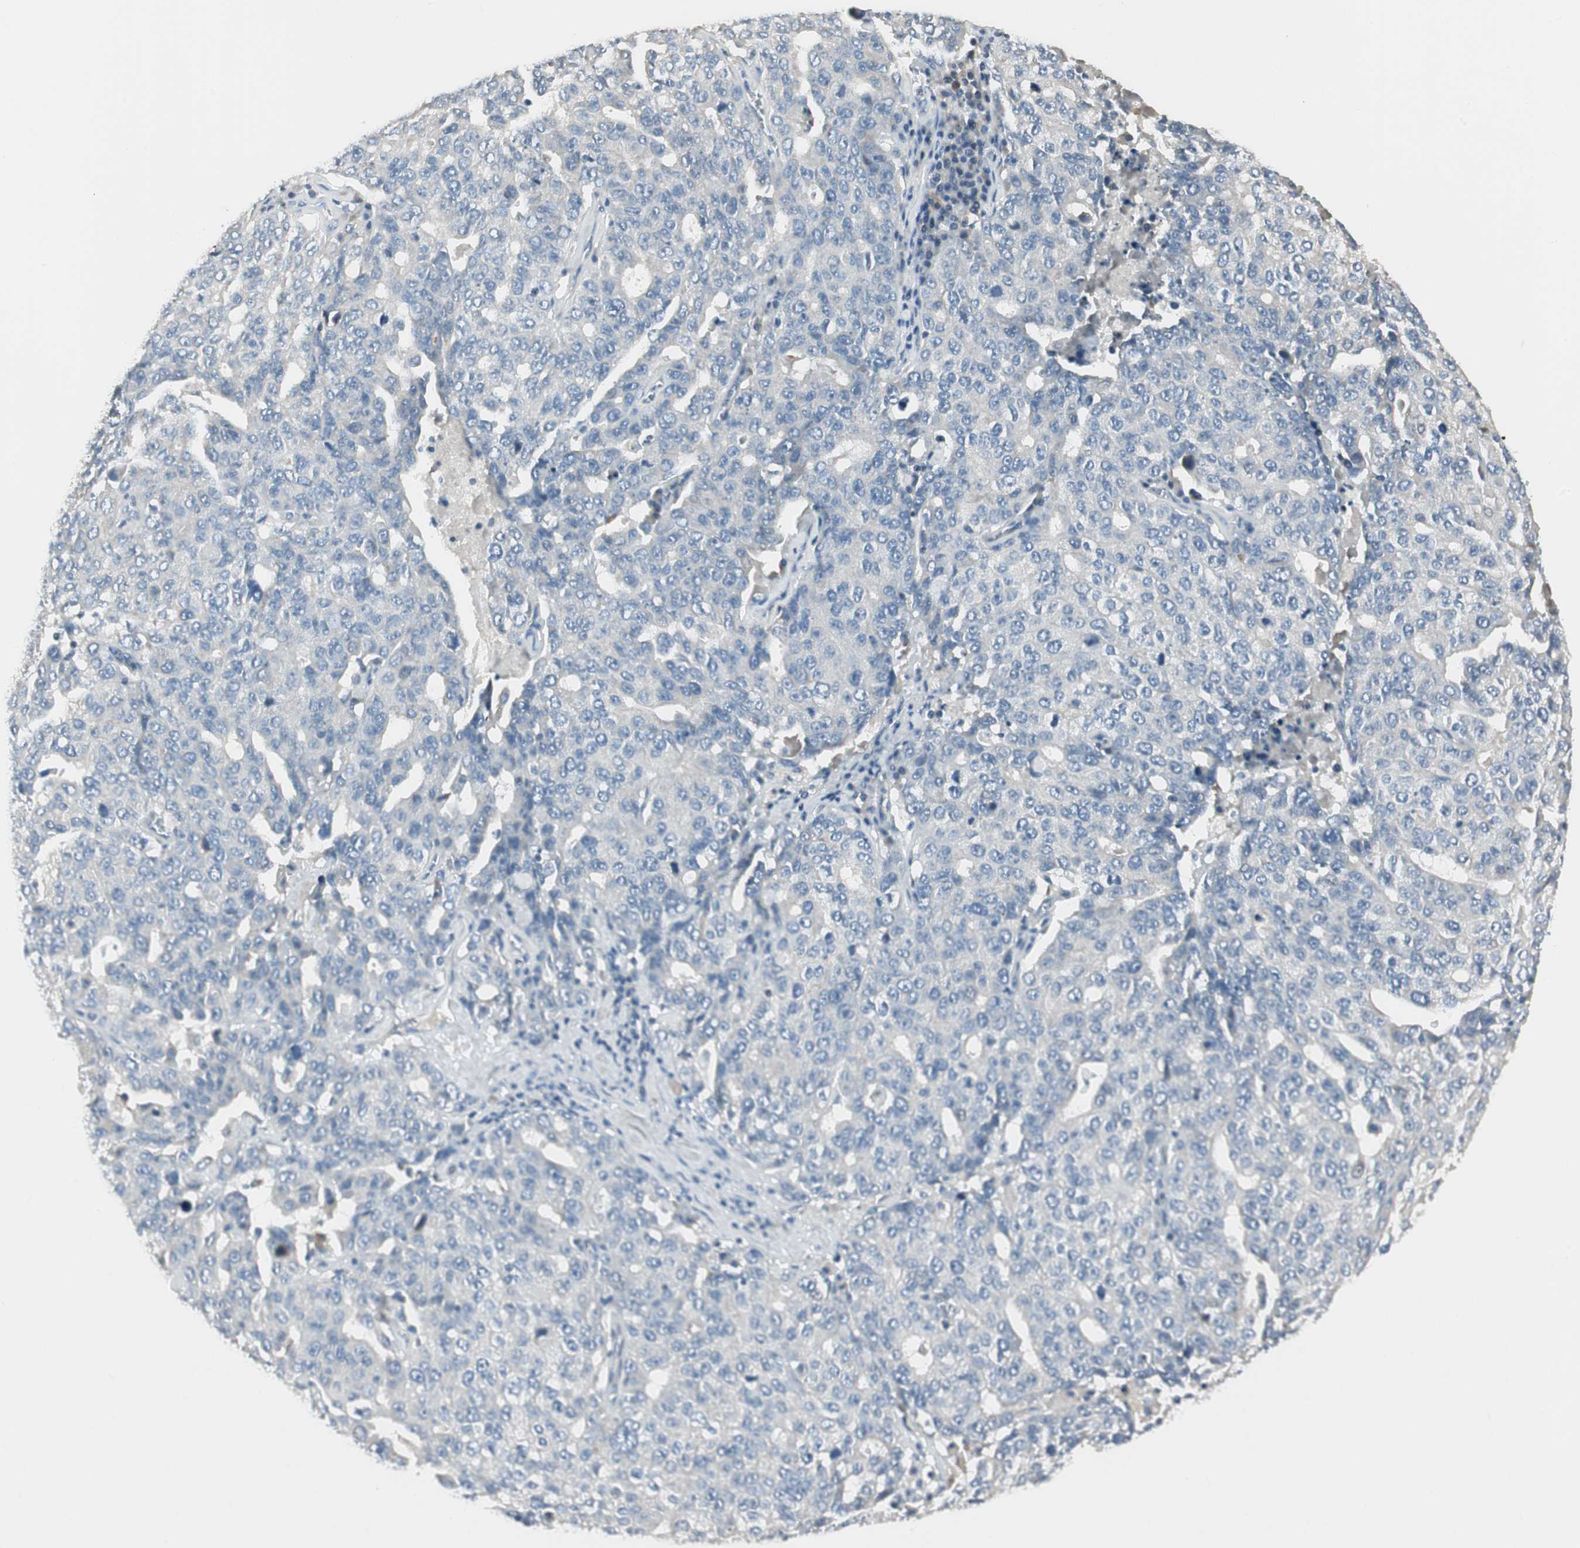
{"staining": {"intensity": "negative", "quantity": "none", "location": "none"}, "tissue": "ovarian cancer", "cell_type": "Tumor cells", "image_type": "cancer", "snomed": [{"axis": "morphology", "description": "Carcinoma, endometroid"}, {"axis": "topography", "description": "Ovary"}], "caption": "This histopathology image is of ovarian cancer stained with immunohistochemistry (IHC) to label a protein in brown with the nuclei are counter-stained blue. There is no positivity in tumor cells.", "gene": "SPINK4", "patient": {"sex": "female", "age": 62}}